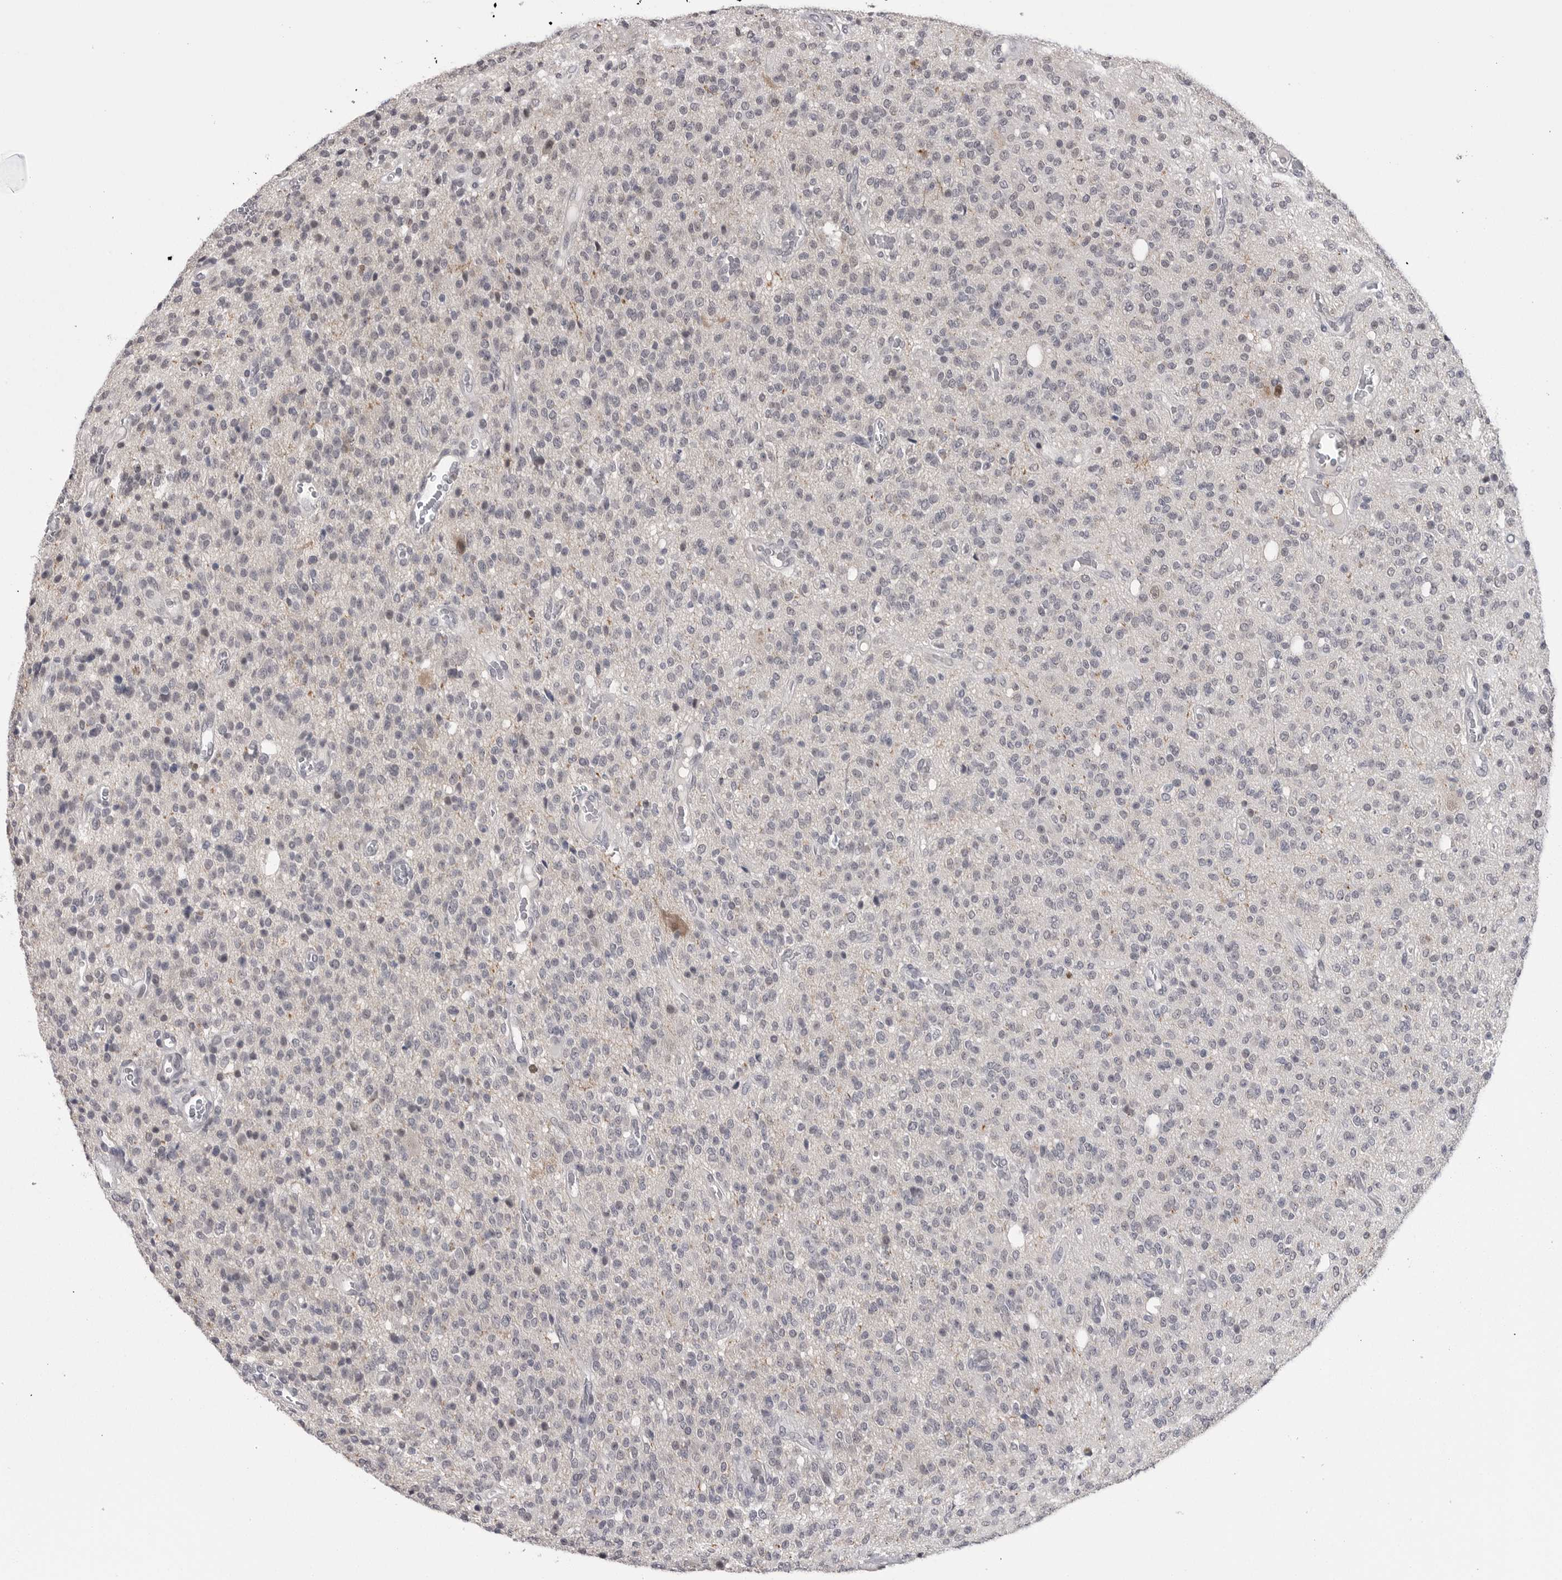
{"staining": {"intensity": "negative", "quantity": "none", "location": "none"}, "tissue": "glioma", "cell_type": "Tumor cells", "image_type": "cancer", "snomed": [{"axis": "morphology", "description": "Glioma, malignant, High grade"}, {"axis": "topography", "description": "Brain"}], "caption": "High power microscopy micrograph of an immunohistochemistry image of glioma, revealing no significant staining in tumor cells.", "gene": "DLG2", "patient": {"sex": "male", "age": 34}}